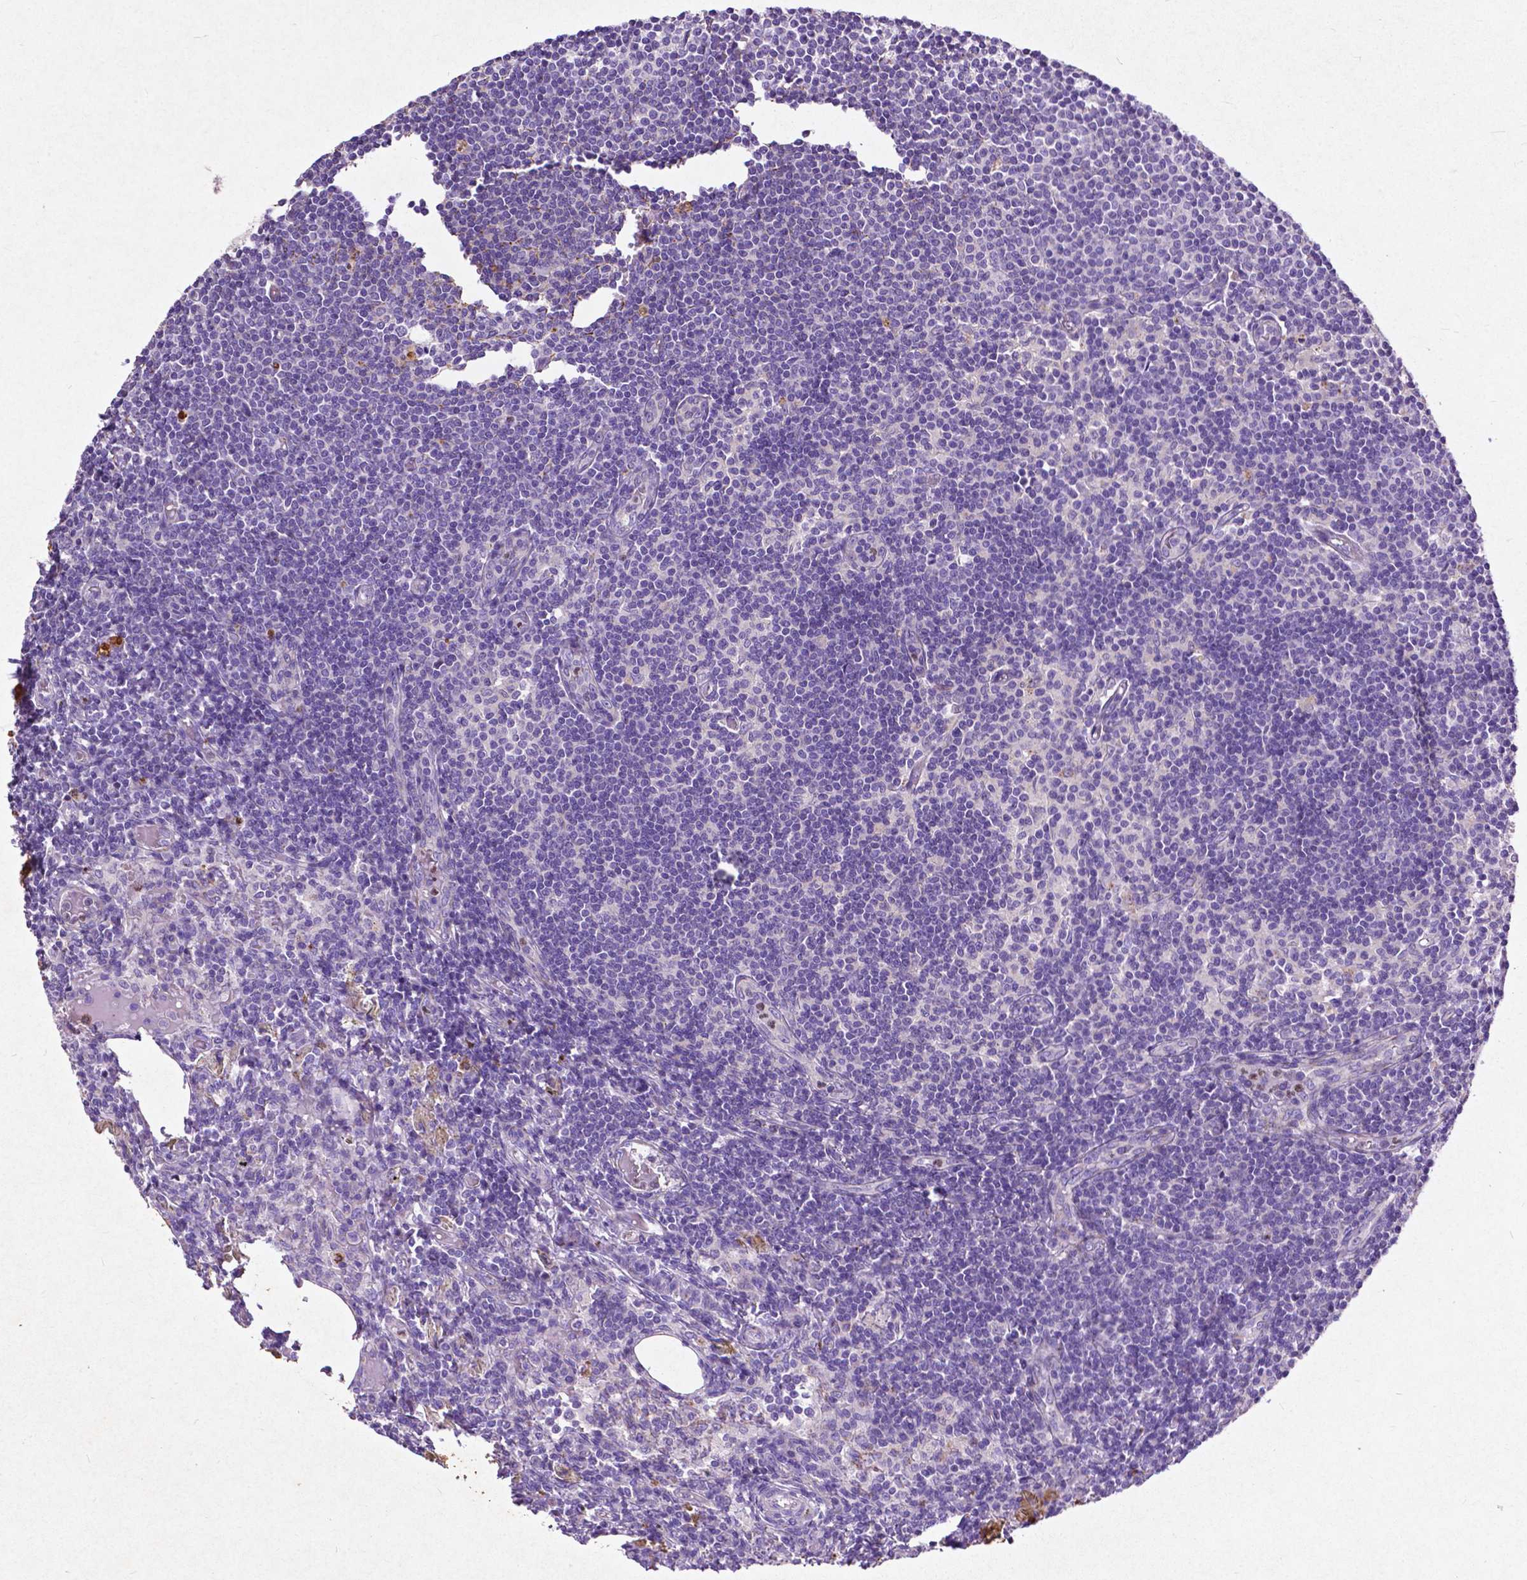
{"staining": {"intensity": "moderate", "quantity": "<25%", "location": "cytoplasmic/membranous"}, "tissue": "lymph node", "cell_type": "Germinal center cells", "image_type": "normal", "snomed": [{"axis": "morphology", "description": "Normal tissue, NOS"}, {"axis": "topography", "description": "Lymph node"}], "caption": "High-magnification brightfield microscopy of unremarkable lymph node stained with DAB (3,3'-diaminobenzidine) (brown) and counterstained with hematoxylin (blue). germinal center cells exhibit moderate cytoplasmic/membranous expression is seen in approximately<25% of cells. (Brightfield microscopy of DAB IHC at high magnification).", "gene": "THEGL", "patient": {"sex": "female", "age": 69}}